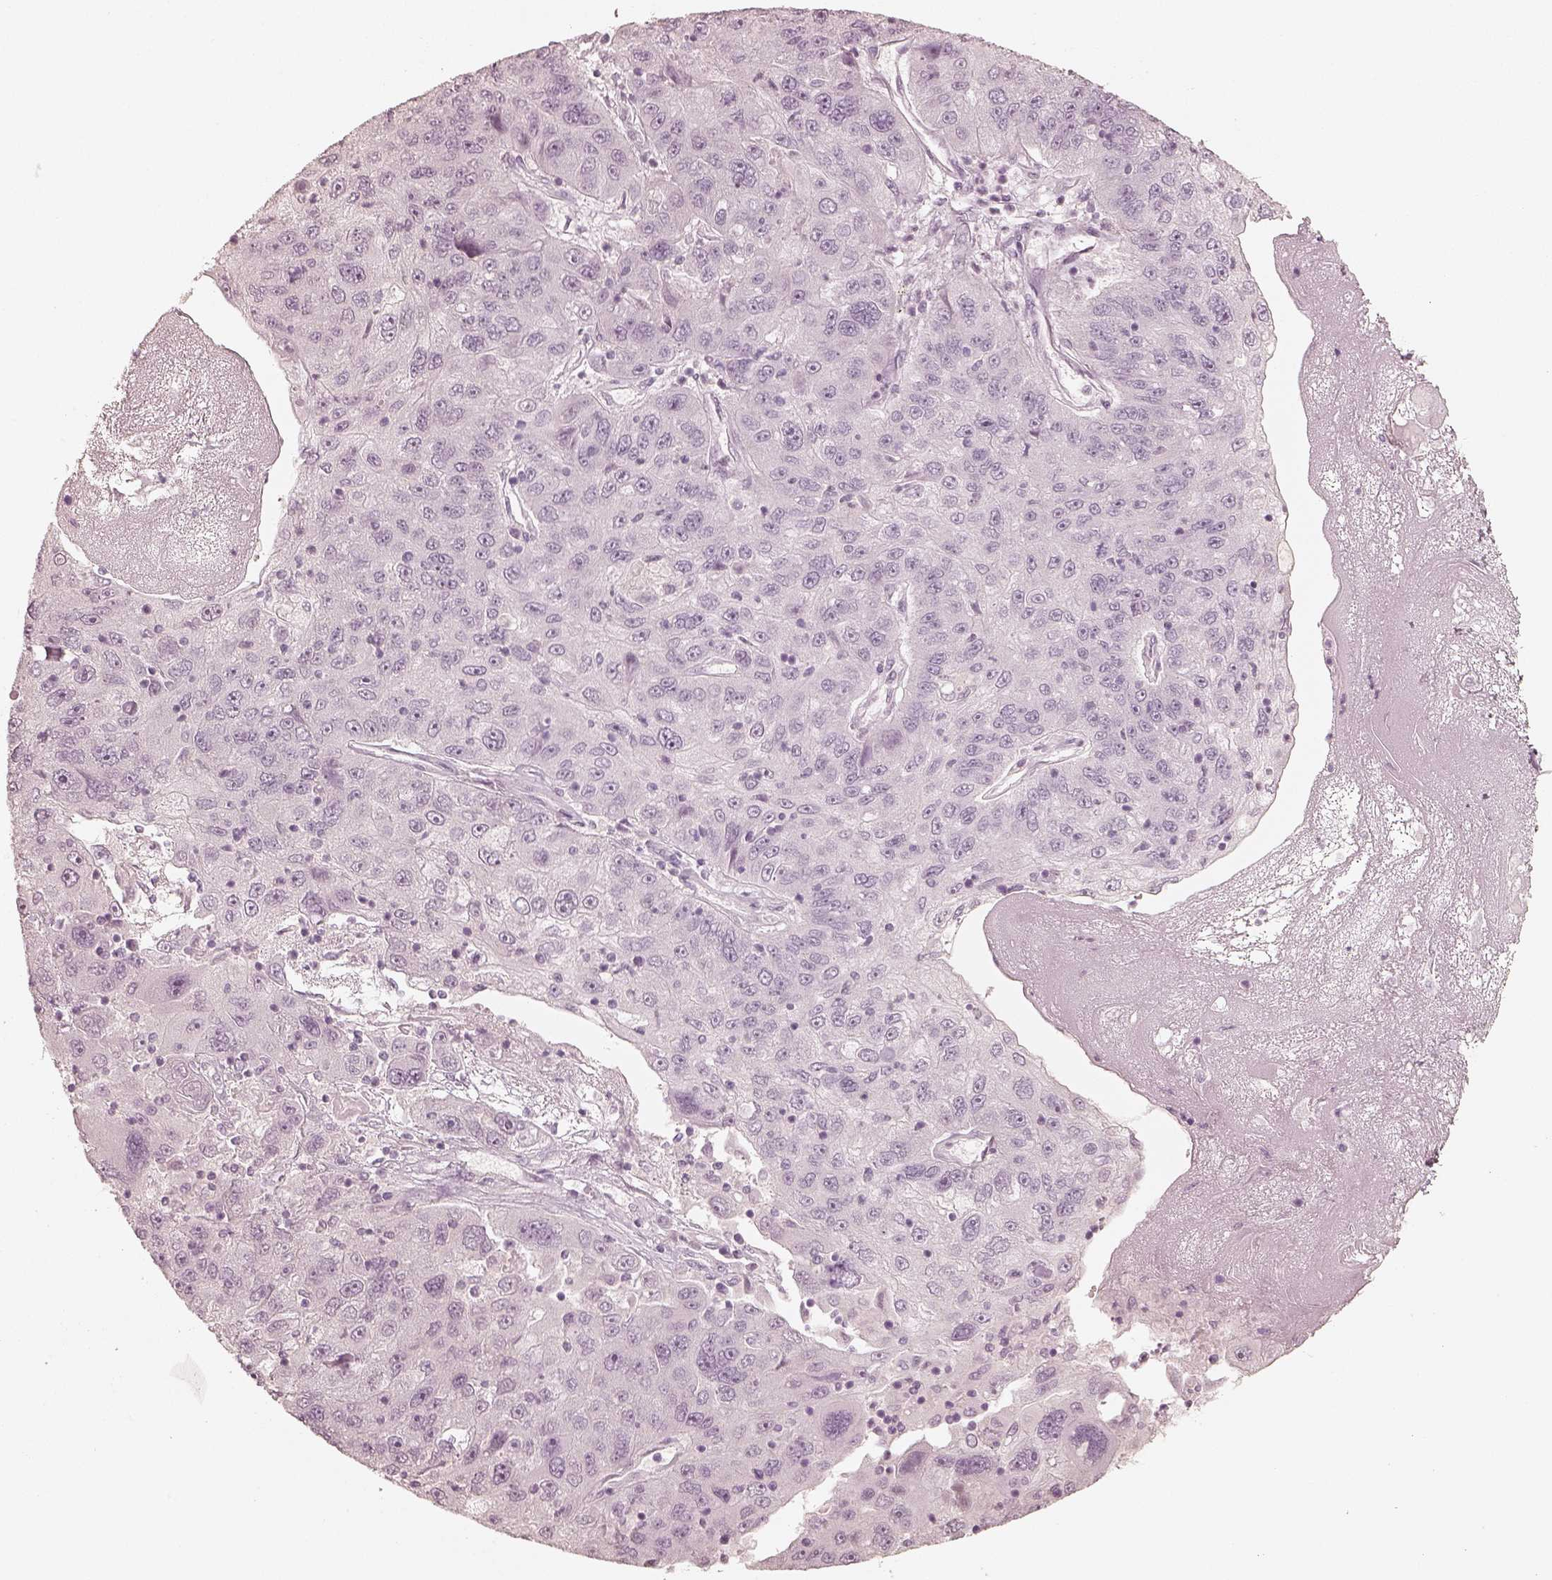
{"staining": {"intensity": "negative", "quantity": "none", "location": "none"}, "tissue": "stomach cancer", "cell_type": "Tumor cells", "image_type": "cancer", "snomed": [{"axis": "morphology", "description": "Adenocarcinoma, NOS"}, {"axis": "topography", "description": "Stomach"}], "caption": "There is no significant staining in tumor cells of stomach cancer.", "gene": "KRT82", "patient": {"sex": "male", "age": 56}}